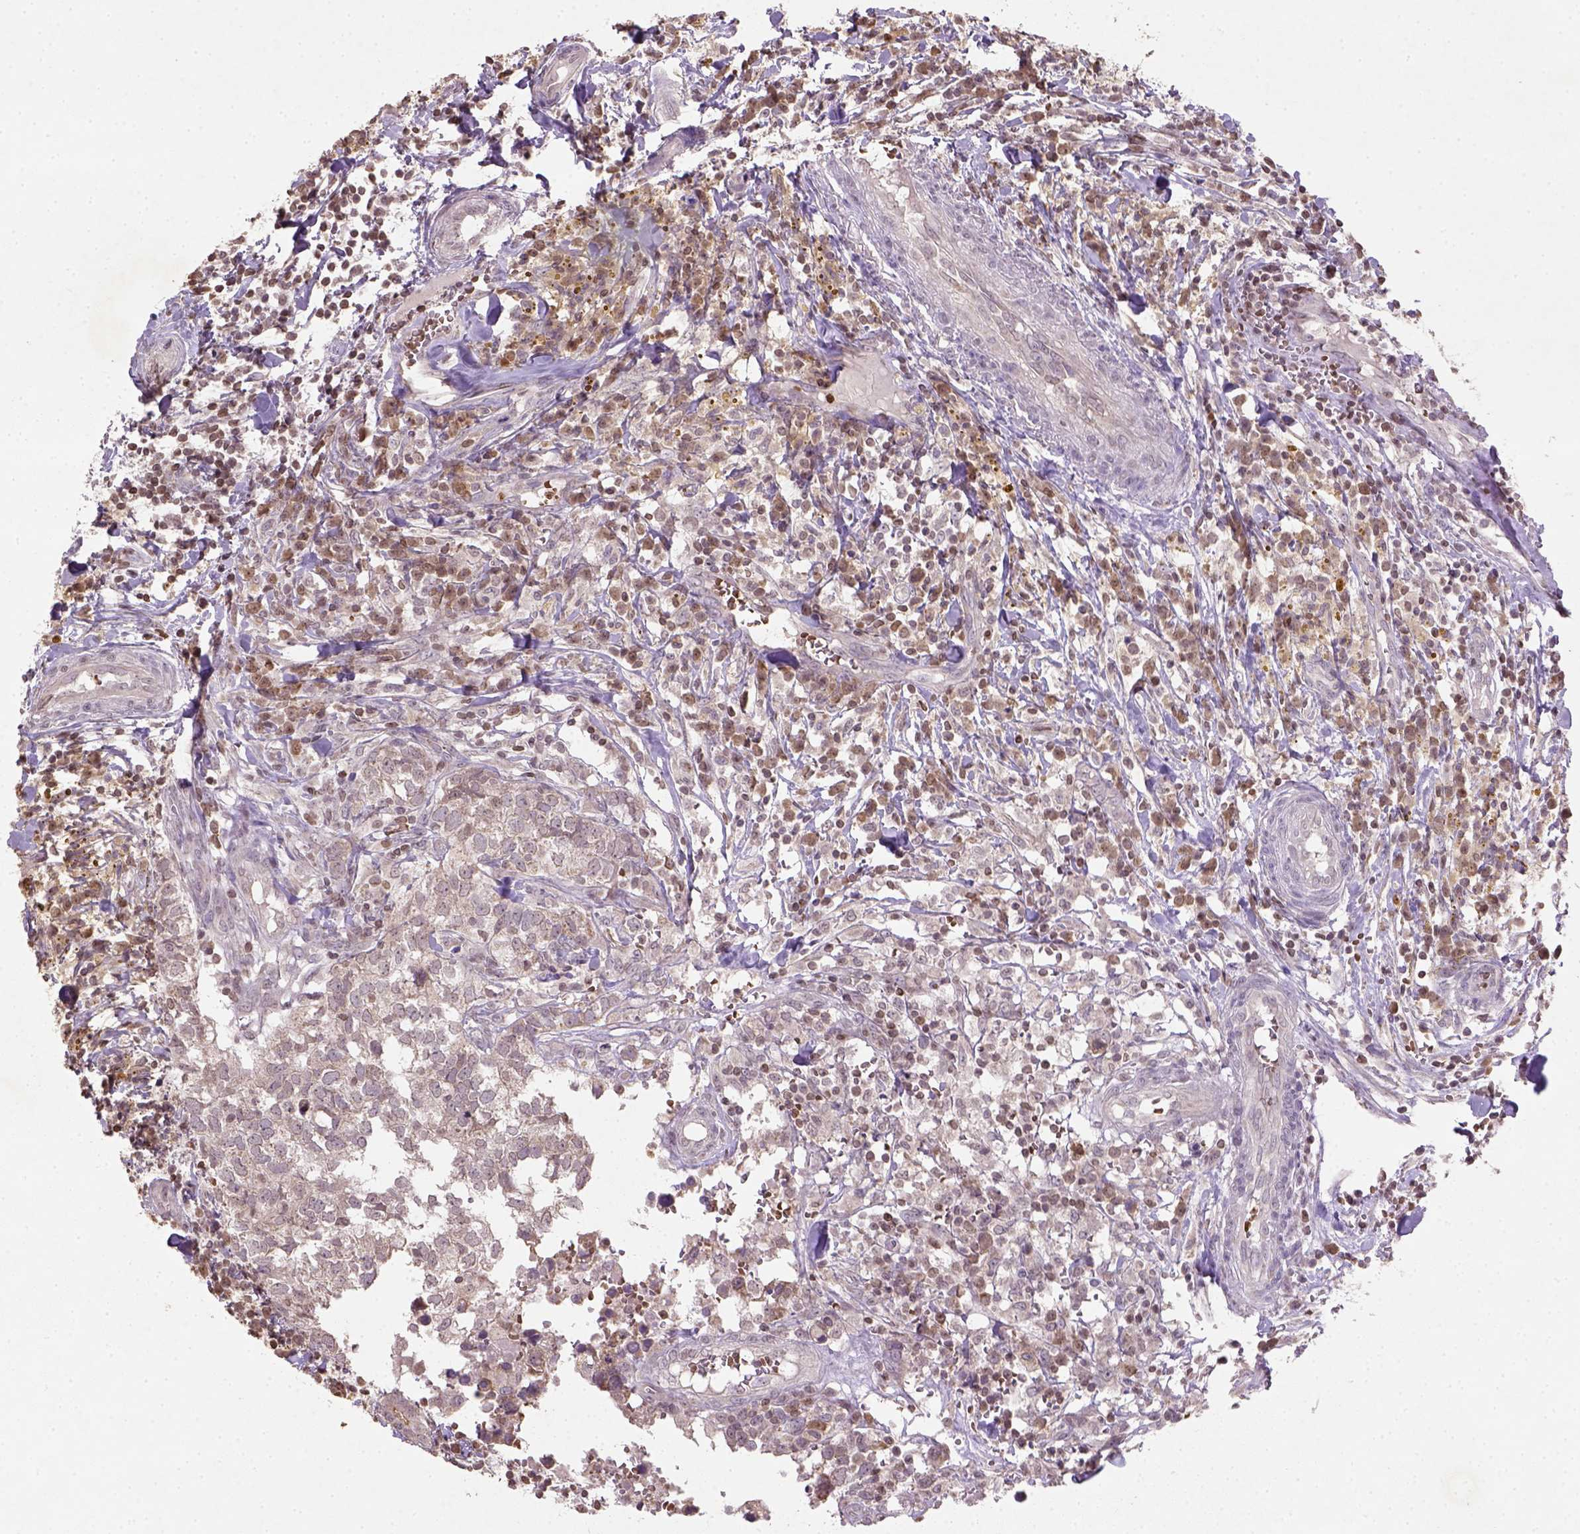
{"staining": {"intensity": "negative", "quantity": "none", "location": "none"}, "tissue": "breast cancer", "cell_type": "Tumor cells", "image_type": "cancer", "snomed": [{"axis": "morphology", "description": "Duct carcinoma"}, {"axis": "topography", "description": "Breast"}], "caption": "Tumor cells are negative for protein expression in human breast cancer.", "gene": "NUDT3", "patient": {"sex": "female", "age": 30}}